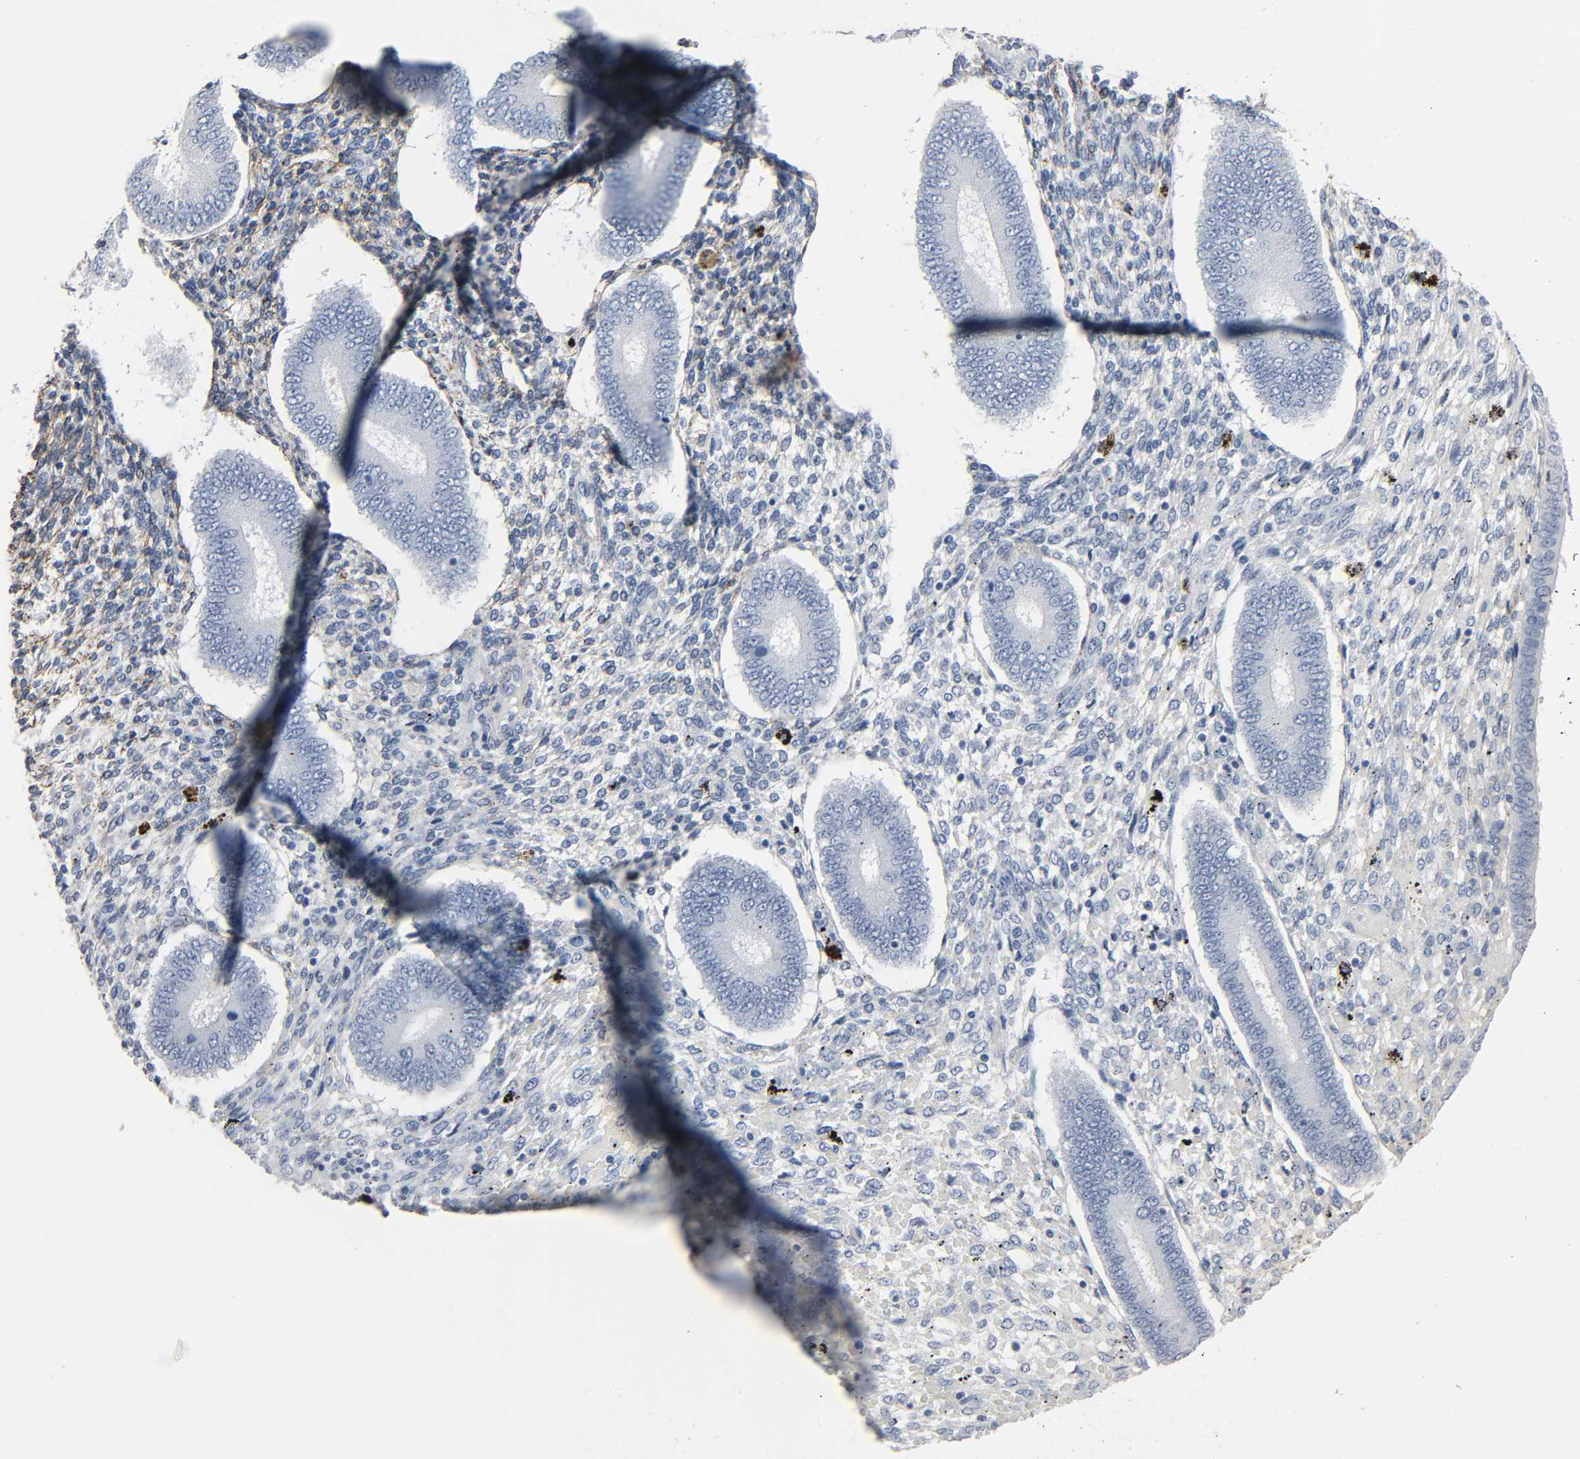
{"staining": {"intensity": "moderate", "quantity": ">75%", "location": "cytoplasmic/membranous"}, "tissue": "endometrium", "cell_type": "Cells in endometrial stroma", "image_type": "normal", "snomed": [{"axis": "morphology", "description": "Normal tissue, NOS"}, {"axis": "topography", "description": "Endometrium"}], "caption": "The histopathology image reveals a brown stain indicating the presence of a protein in the cytoplasmic/membranous of cells in endometrial stroma in endometrium.", "gene": "FBLN5", "patient": {"sex": "female", "age": 42}}